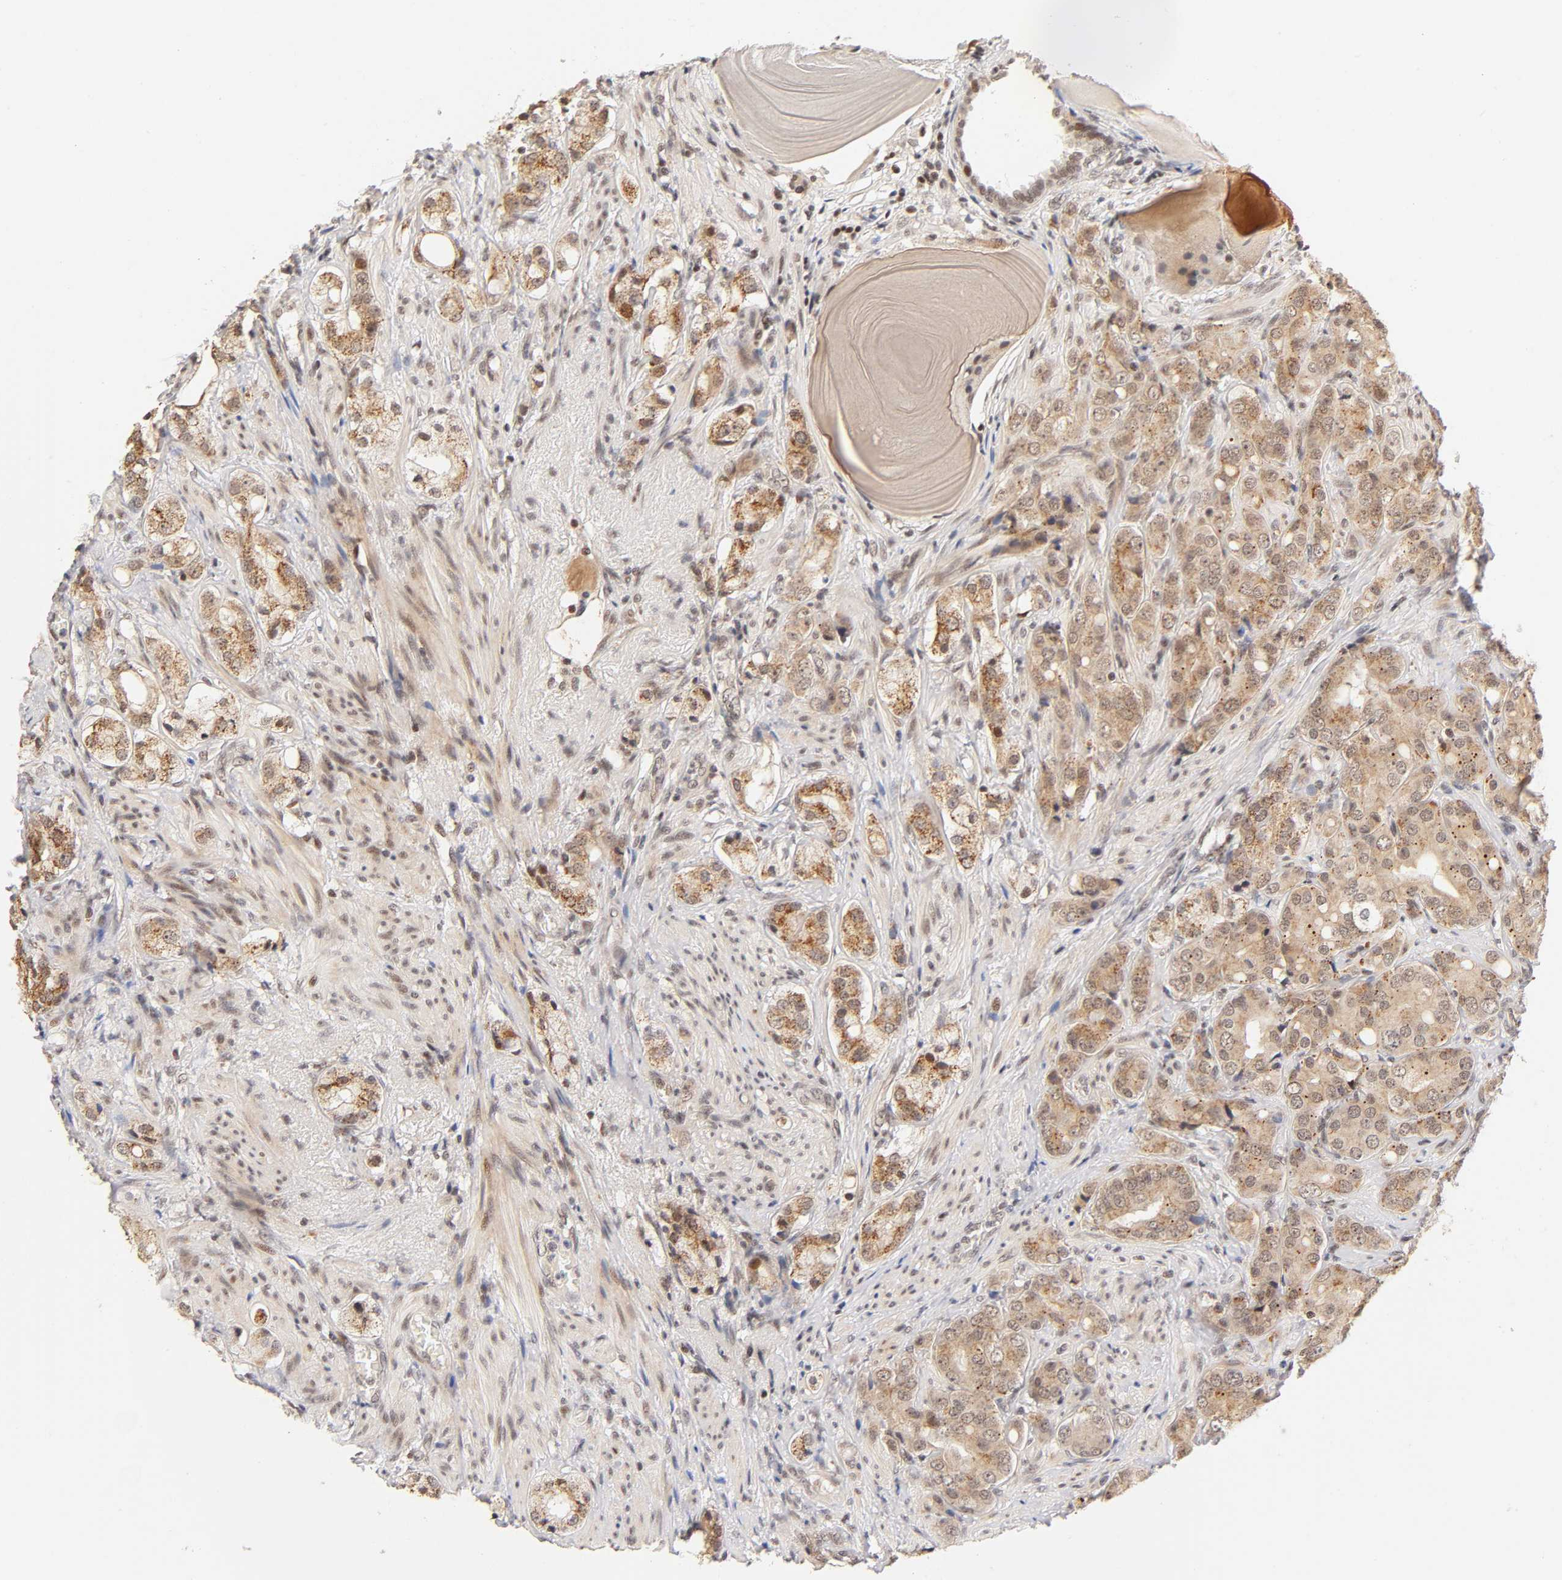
{"staining": {"intensity": "moderate", "quantity": ">75%", "location": "cytoplasmic/membranous,nuclear"}, "tissue": "prostate cancer", "cell_type": "Tumor cells", "image_type": "cancer", "snomed": [{"axis": "morphology", "description": "Adenocarcinoma, High grade"}, {"axis": "topography", "description": "Prostate"}], "caption": "An immunohistochemistry (IHC) micrograph of neoplastic tissue is shown. Protein staining in brown labels moderate cytoplasmic/membranous and nuclear positivity in prostate adenocarcinoma (high-grade) within tumor cells. (brown staining indicates protein expression, while blue staining denotes nuclei).", "gene": "TAF10", "patient": {"sex": "male", "age": 68}}